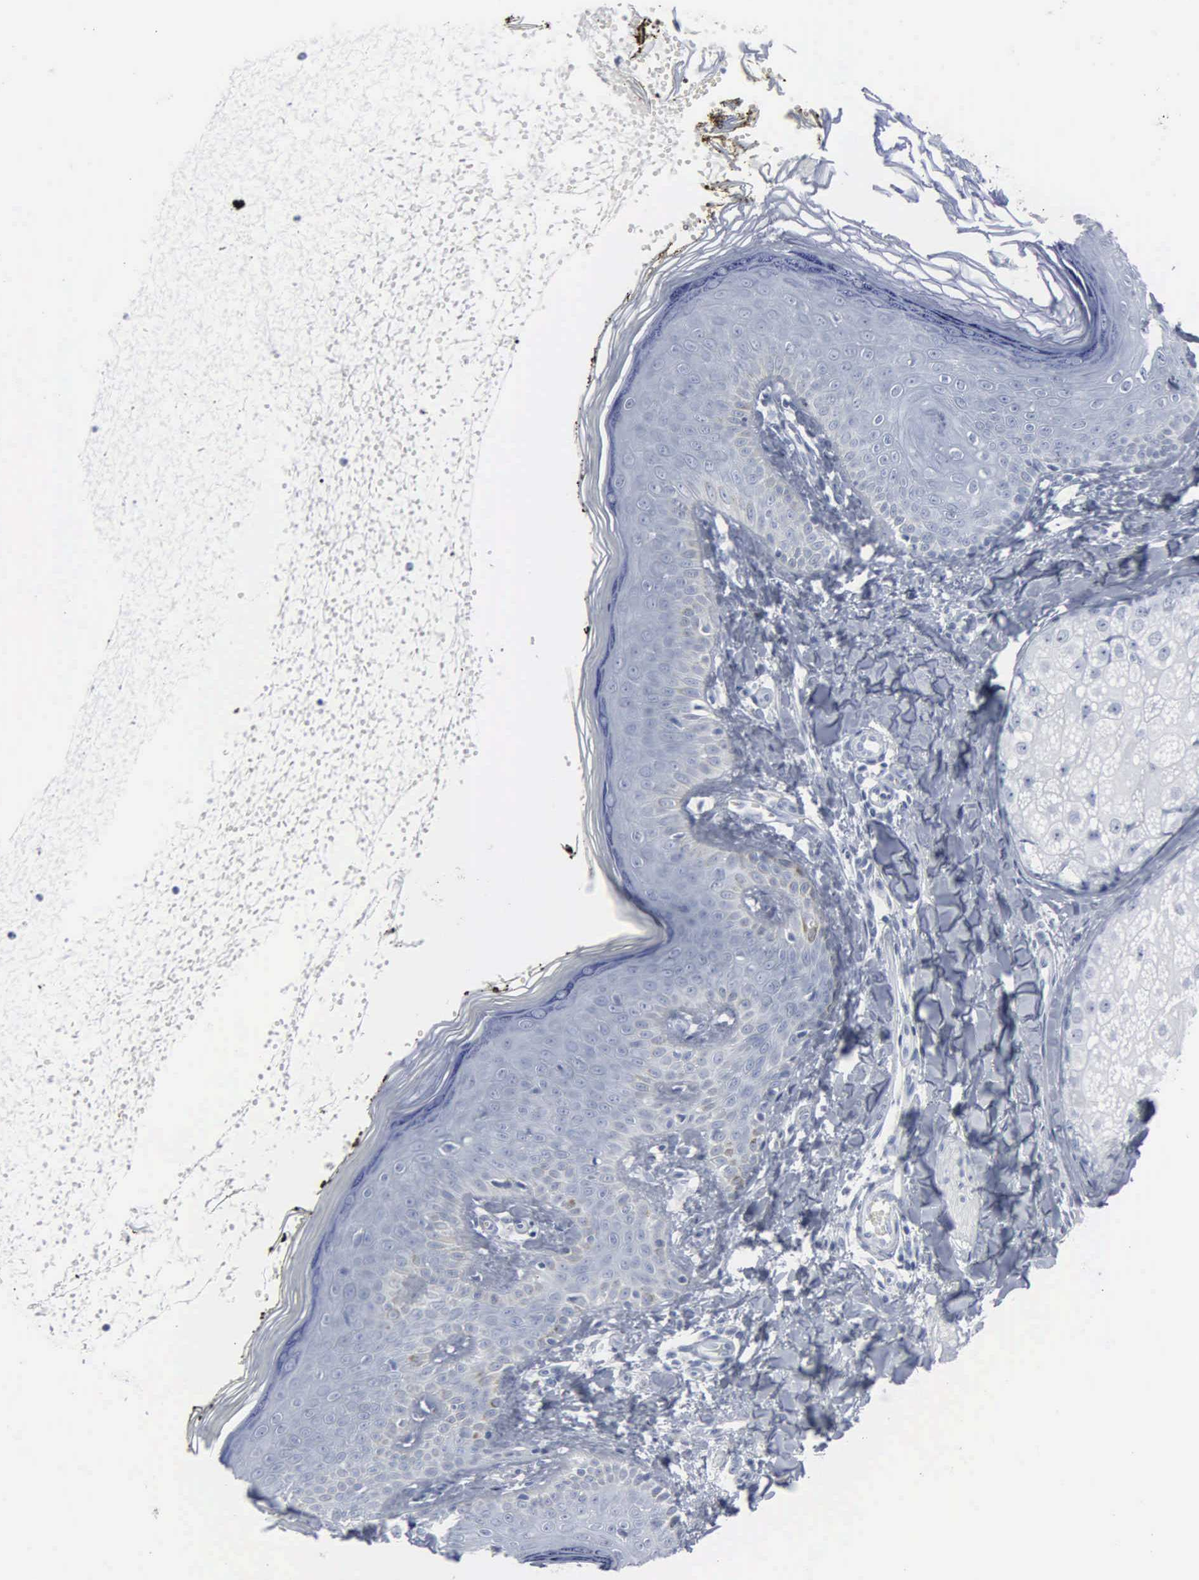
{"staining": {"intensity": "negative", "quantity": "none", "location": "none"}, "tissue": "skin", "cell_type": "Fibroblasts", "image_type": "normal", "snomed": [{"axis": "morphology", "description": "Normal tissue, NOS"}, {"axis": "topography", "description": "Skin"}], "caption": "An image of skin stained for a protein reveals no brown staining in fibroblasts.", "gene": "DMD", "patient": {"sex": "female", "age": 15}}